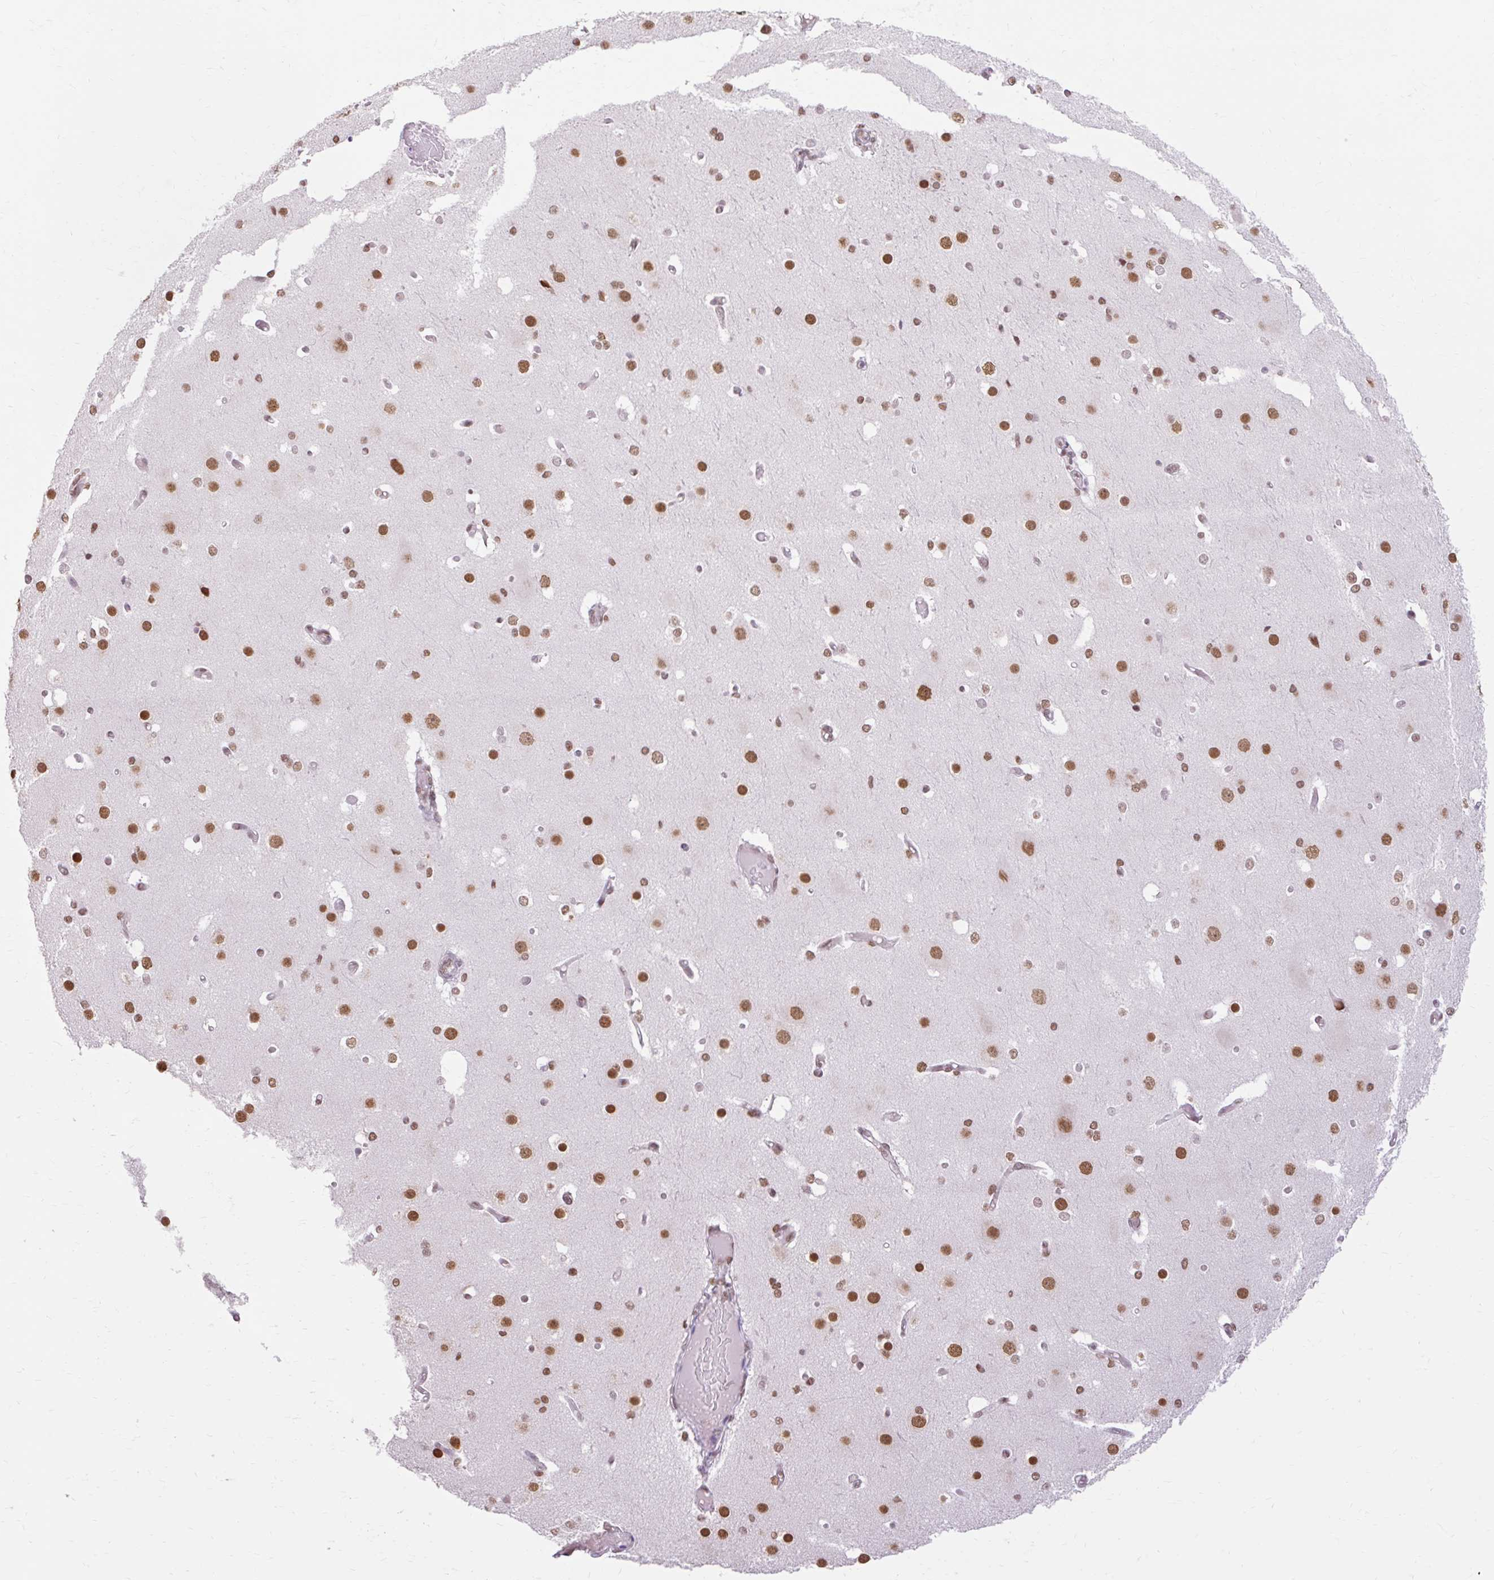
{"staining": {"intensity": "moderate", "quantity": "25%-75%", "location": "nuclear"}, "tissue": "cerebral cortex", "cell_type": "Endothelial cells", "image_type": "normal", "snomed": [{"axis": "morphology", "description": "Normal tissue, NOS"}, {"axis": "morphology", "description": "Inflammation, NOS"}, {"axis": "topography", "description": "Cerebral cortex"}], "caption": "High-power microscopy captured an IHC photomicrograph of normal cerebral cortex, revealing moderate nuclear expression in about 25%-75% of endothelial cells. (IHC, brightfield microscopy, high magnification).", "gene": "ENSG00000261832", "patient": {"sex": "male", "age": 6}}